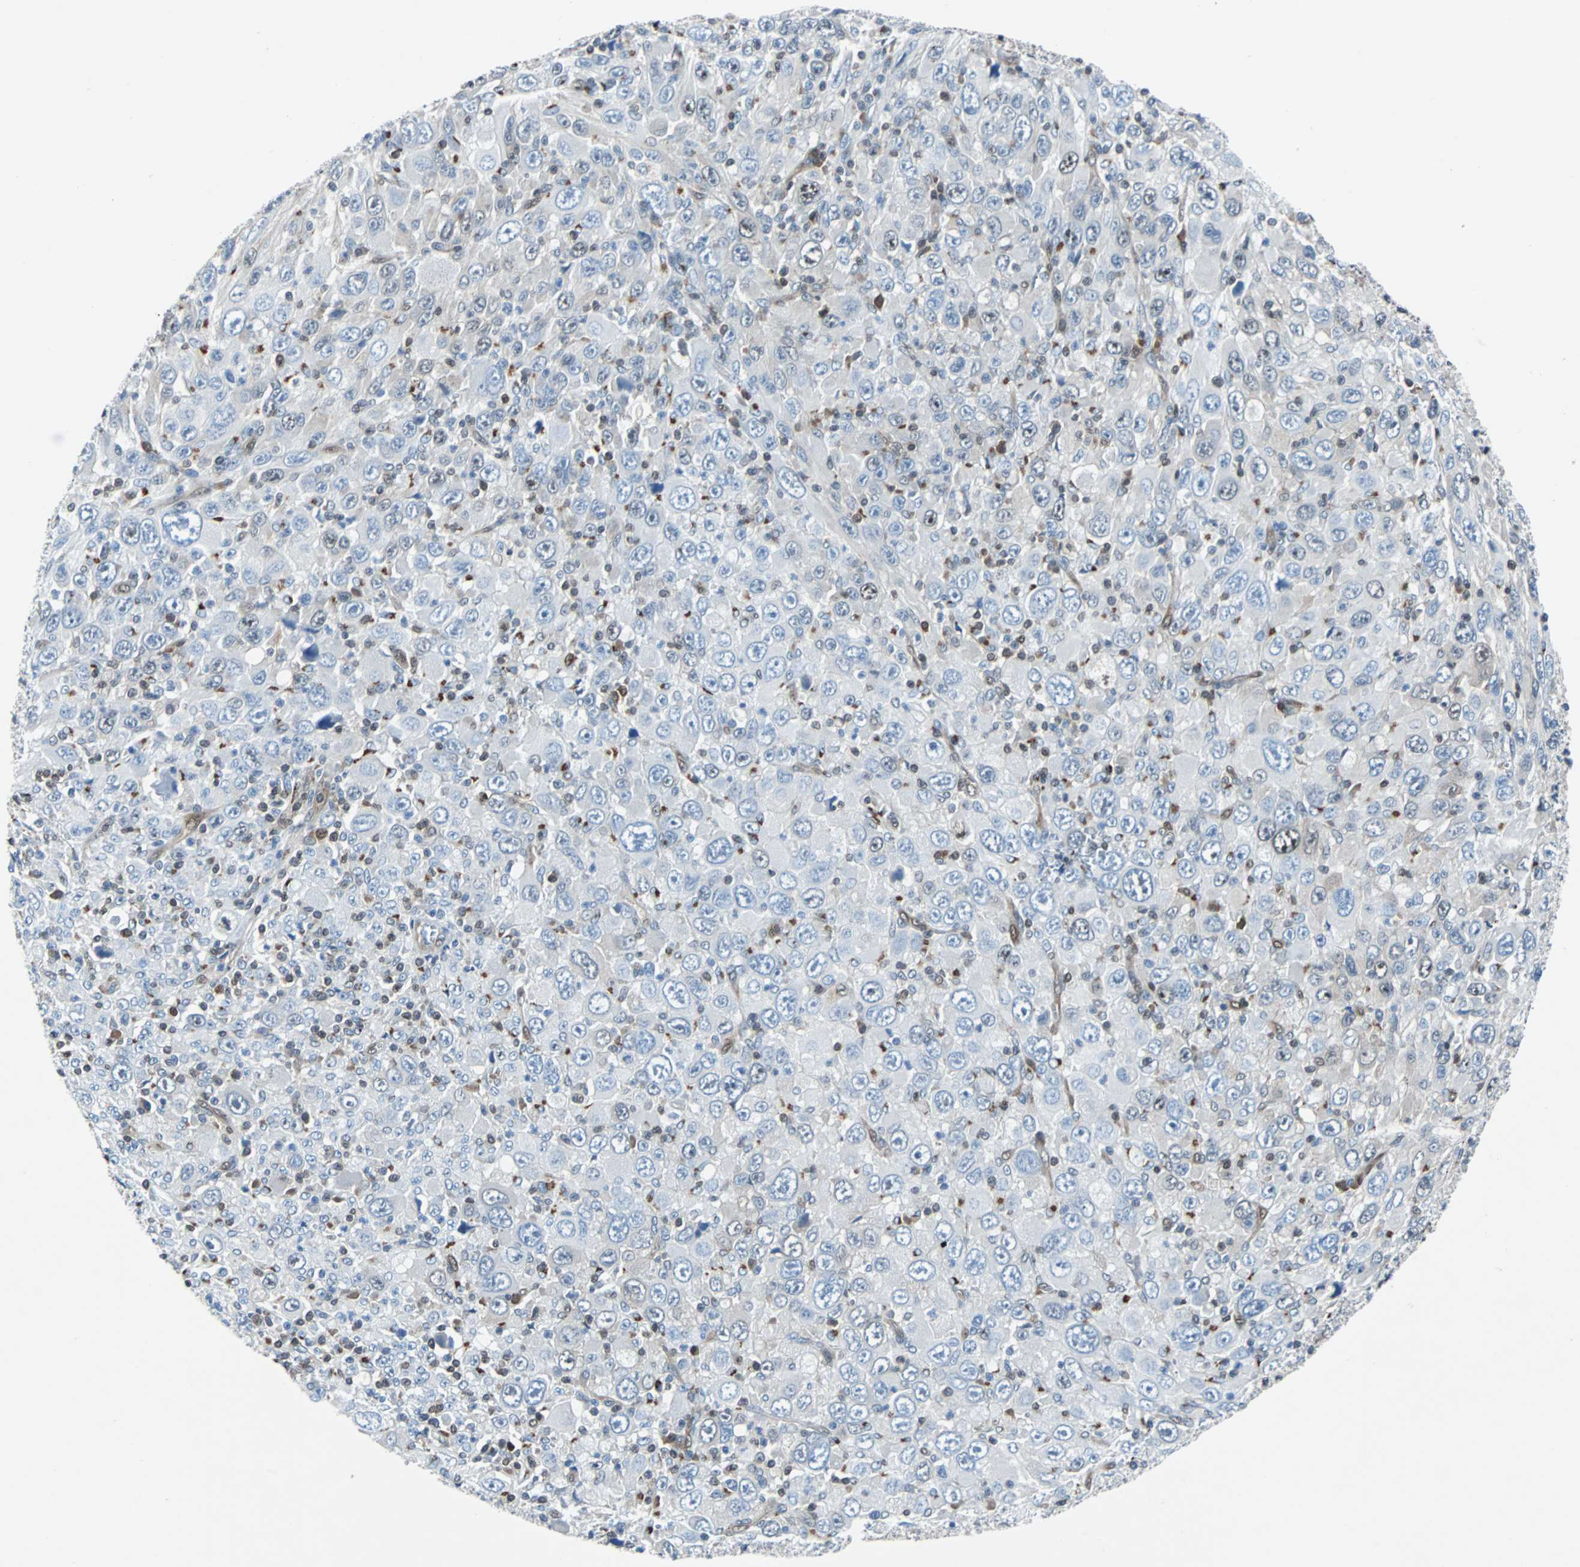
{"staining": {"intensity": "negative", "quantity": "none", "location": "none"}, "tissue": "melanoma", "cell_type": "Tumor cells", "image_type": "cancer", "snomed": [{"axis": "morphology", "description": "Malignant melanoma, Metastatic site"}, {"axis": "topography", "description": "Skin"}], "caption": "Tumor cells show no significant expression in melanoma.", "gene": "MAP2K6", "patient": {"sex": "female", "age": 56}}